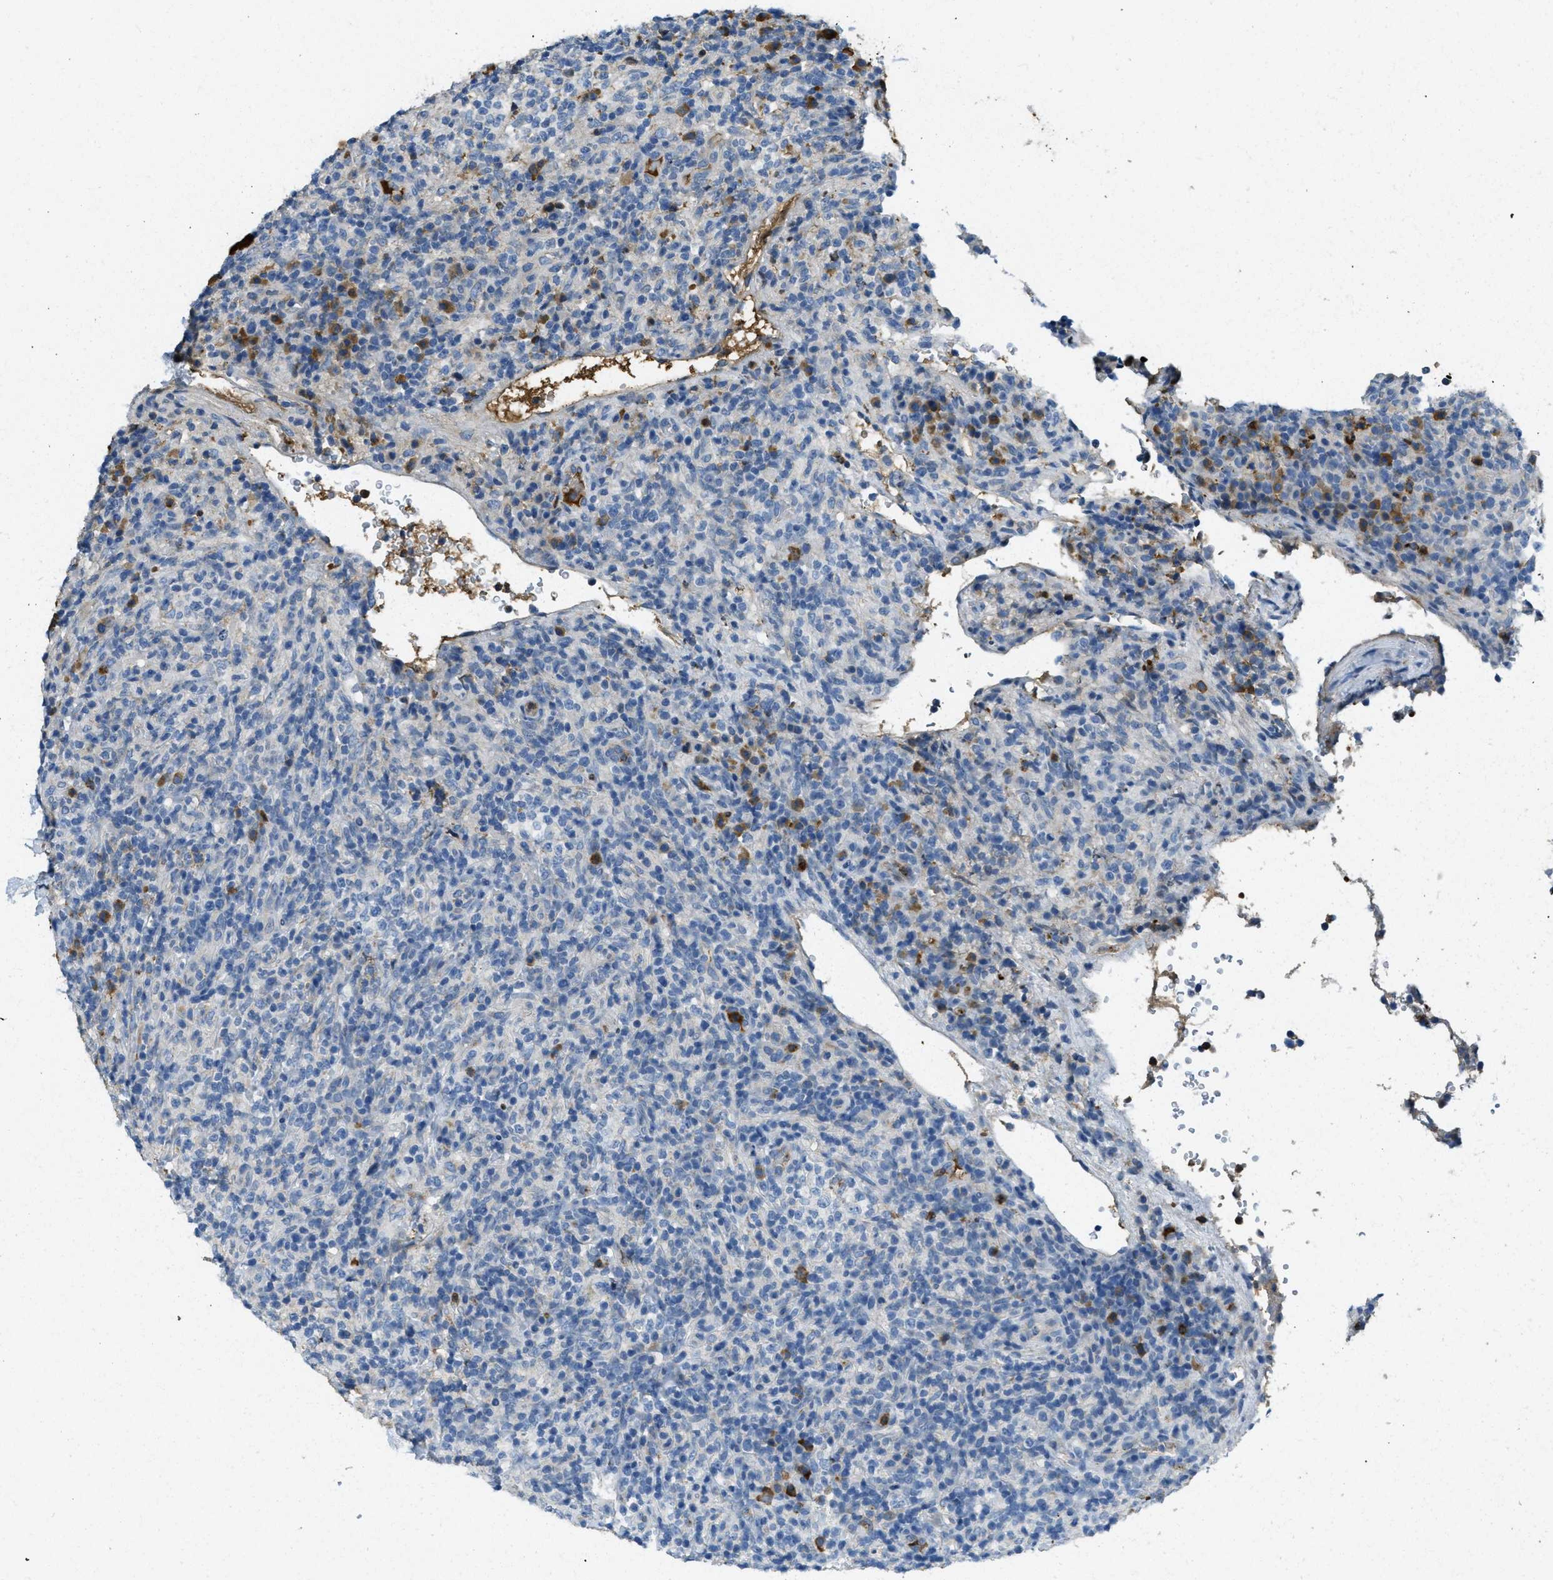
{"staining": {"intensity": "negative", "quantity": "none", "location": "none"}, "tissue": "lymphoma", "cell_type": "Tumor cells", "image_type": "cancer", "snomed": [{"axis": "morphology", "description": "Malignant lymphoma, non-Hodgkin's type, High grade"}, {"axis": "topography", "description": "Lymph node"}], "caption": "There is no significant positivity in tumor cells of lymphoma.", "gene": "PRTN3", "patient": {"sex": "female", "age": 76}}